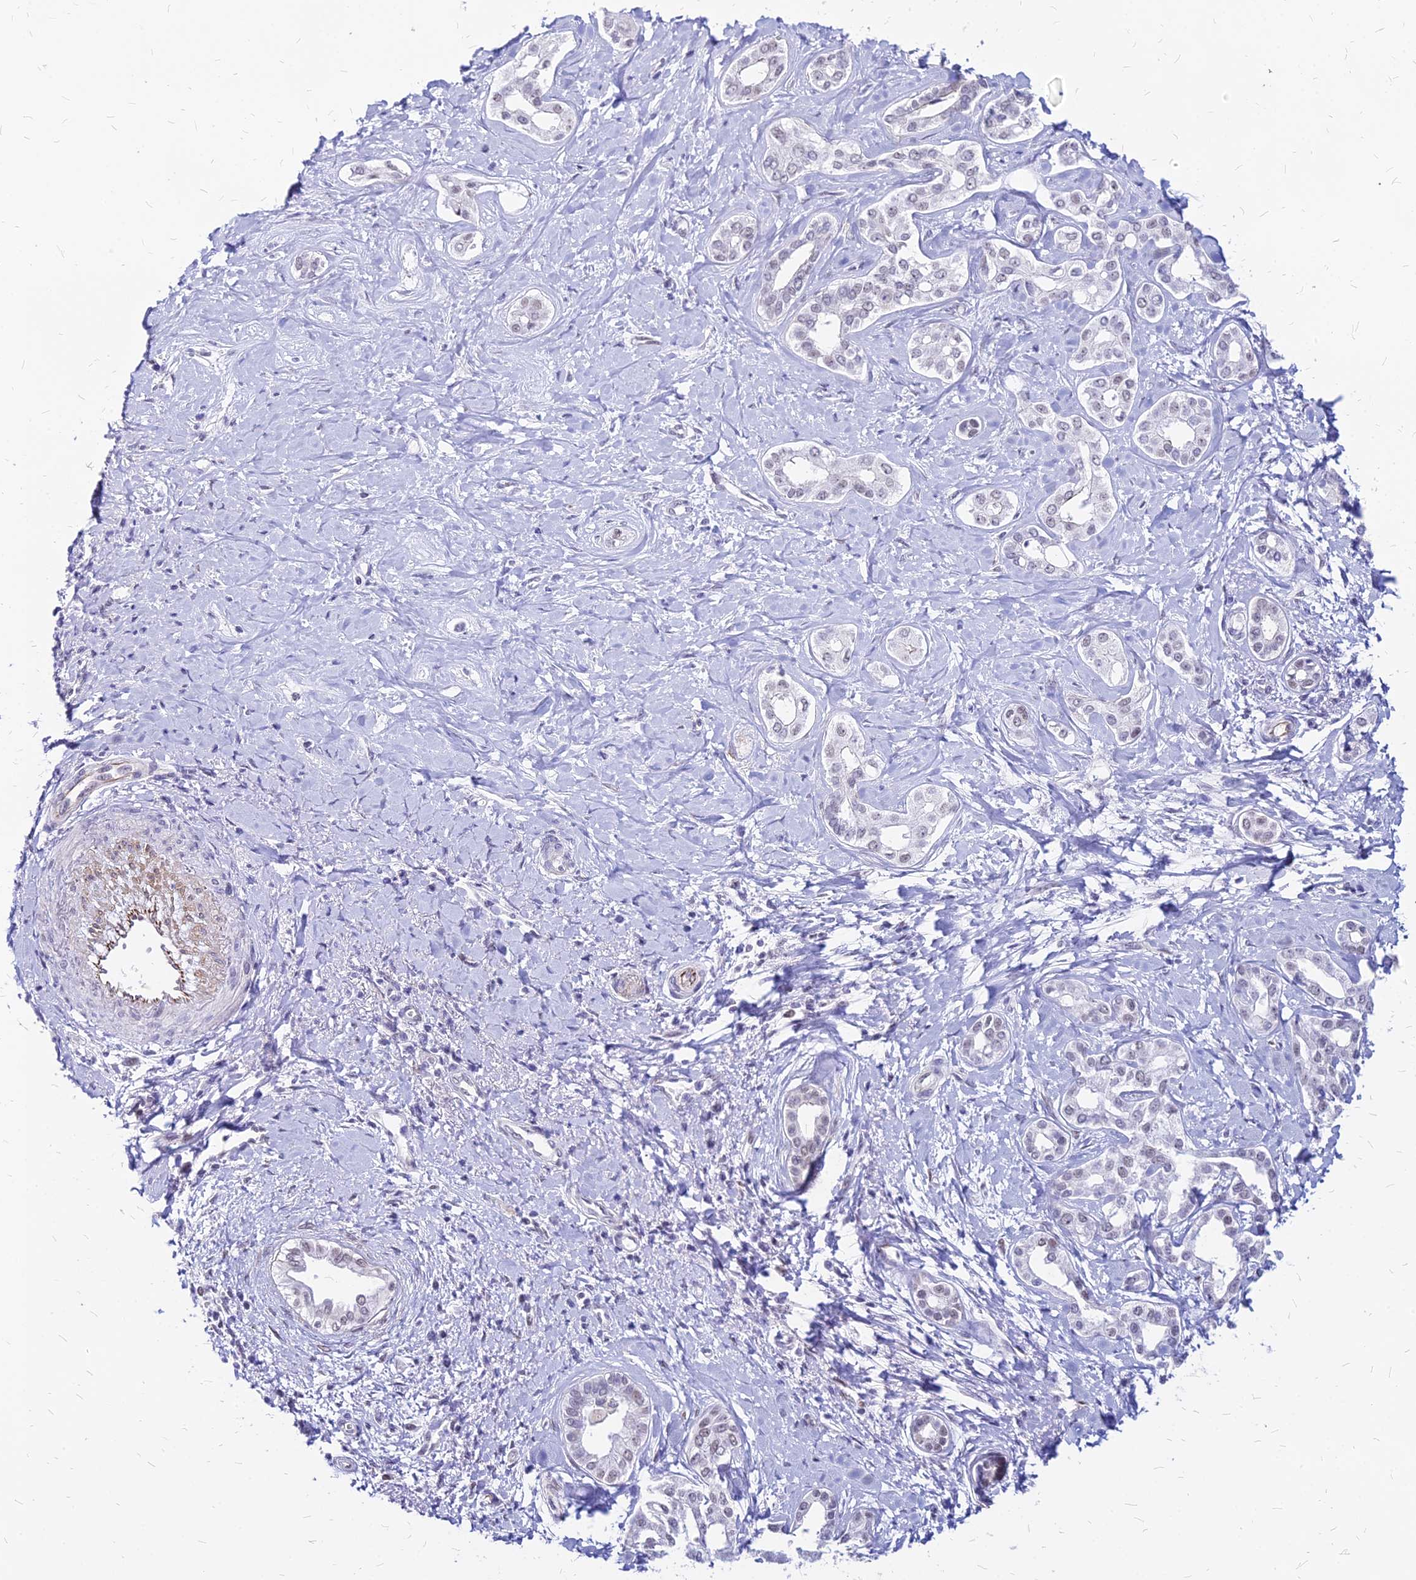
{"staining": {"intensity": "negative", "quantity": "none", "location": "none"}, "tissue": "liver cancer", "cell_type": "Tumor cells", "image_type": "cancer", "snomed": [{"axis": "morphology", "description": "Cholangiocarcinoma"}, {"axis": "topography", "description": "Liver"}], "caption": "Immunohistochemical staining of human liver cancer (cholangiocarcinoma) reveals no significant staining in tumor cells.", "gene": "FDX2", "patient": {"sex": "female", "age": 77}}